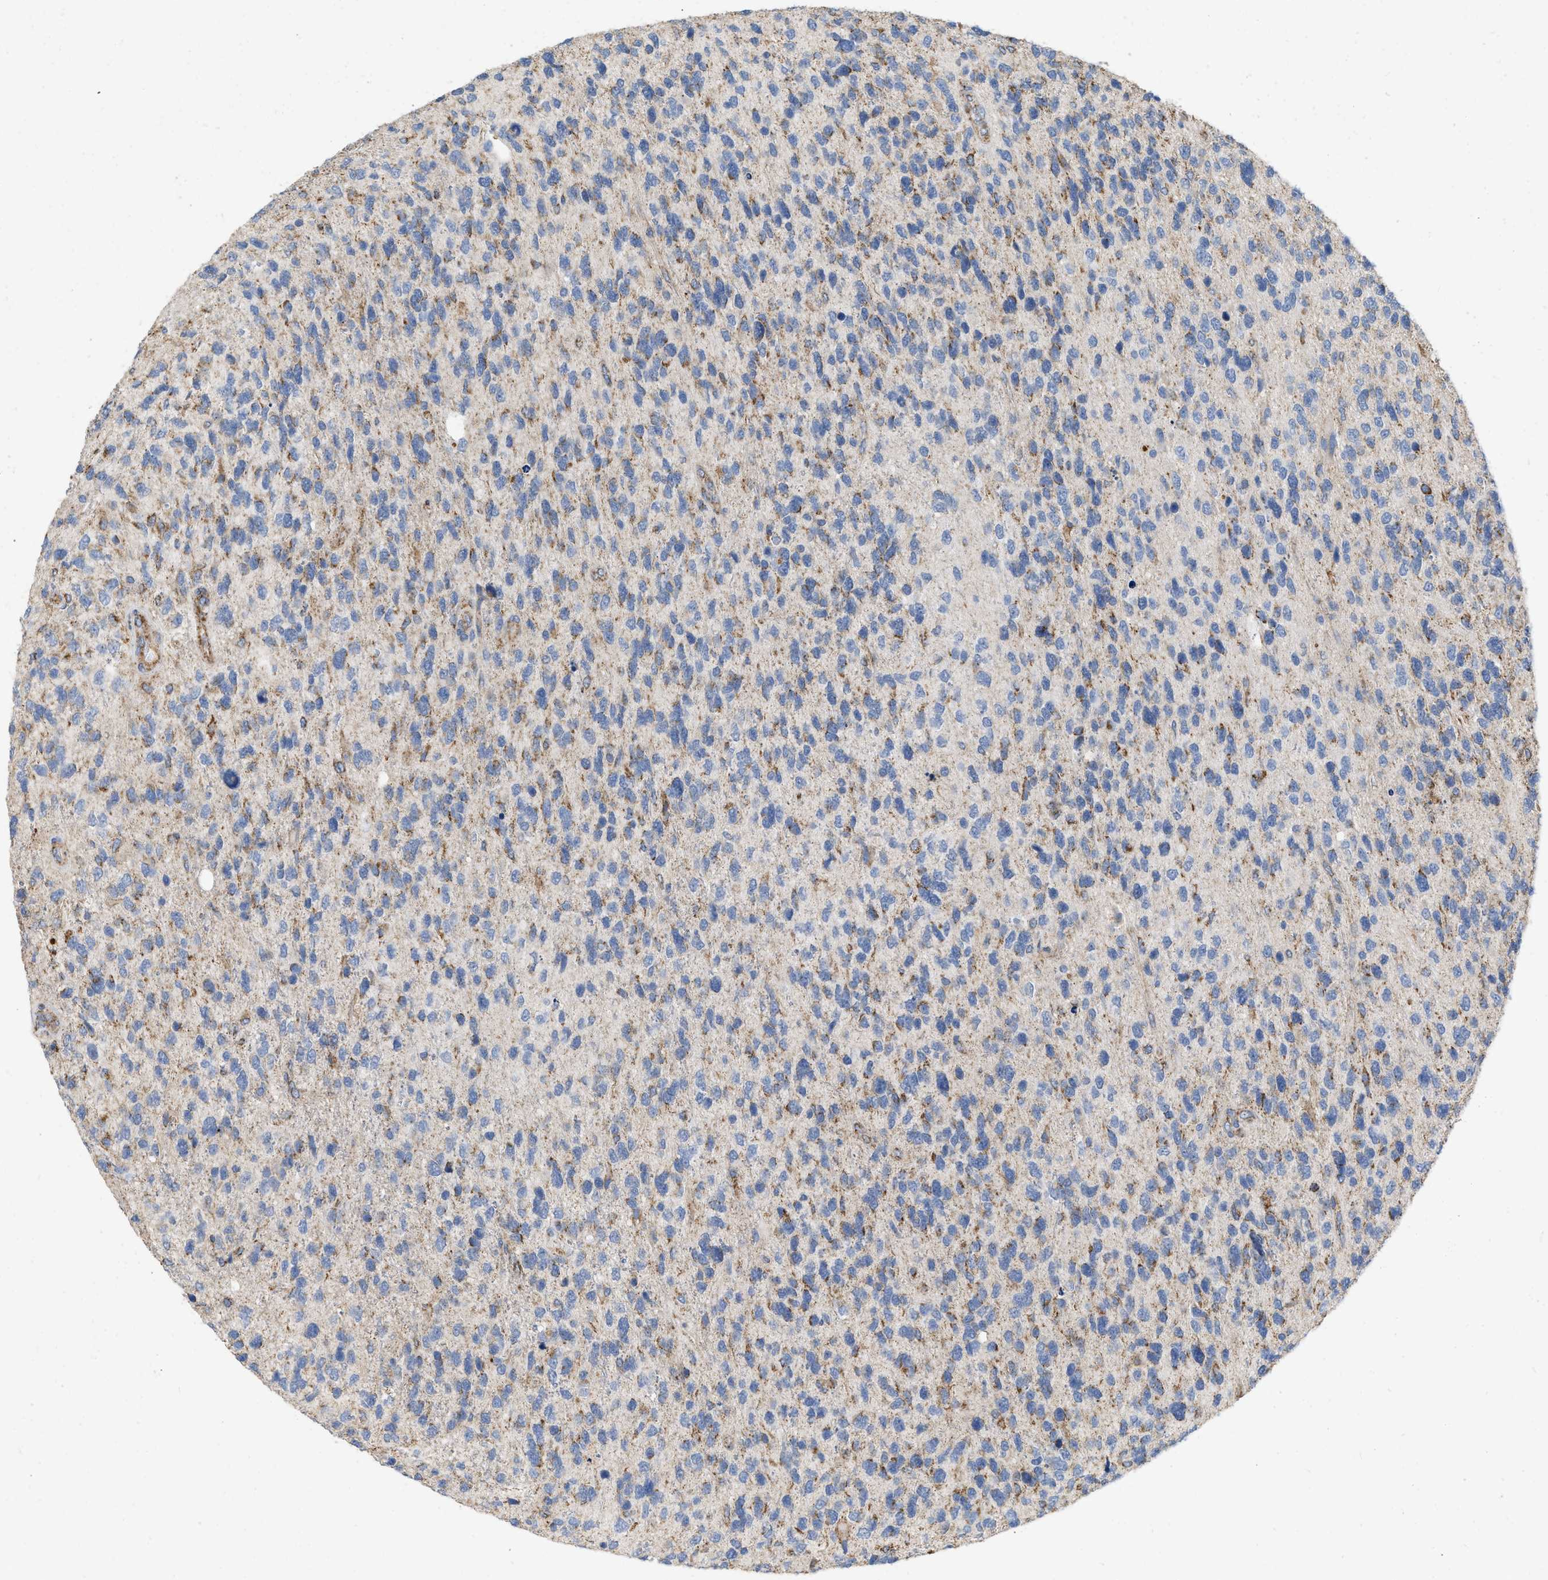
{"staining": {"intensity": "moderate", "quantity": "<25%", "location": "cytoplasmic/membranous"}, "tissue": "glioma", "cell_type": "Tumor cells", "image_type": "cancer", "snomed": [{"axis": "morphology", "description": "Glioma, malignant, High grade"}, {"axis": "topography", "description": "Brain"}], "caption": "A high-resolution photomicrograph shows IHC staining of high-grade glioma (malignant), which displays moderate cytoplasmic/membranous expression in about <25% of tumor cells.", "gene": "GRB10", "patient": {"sex": "female", "age": 58}}